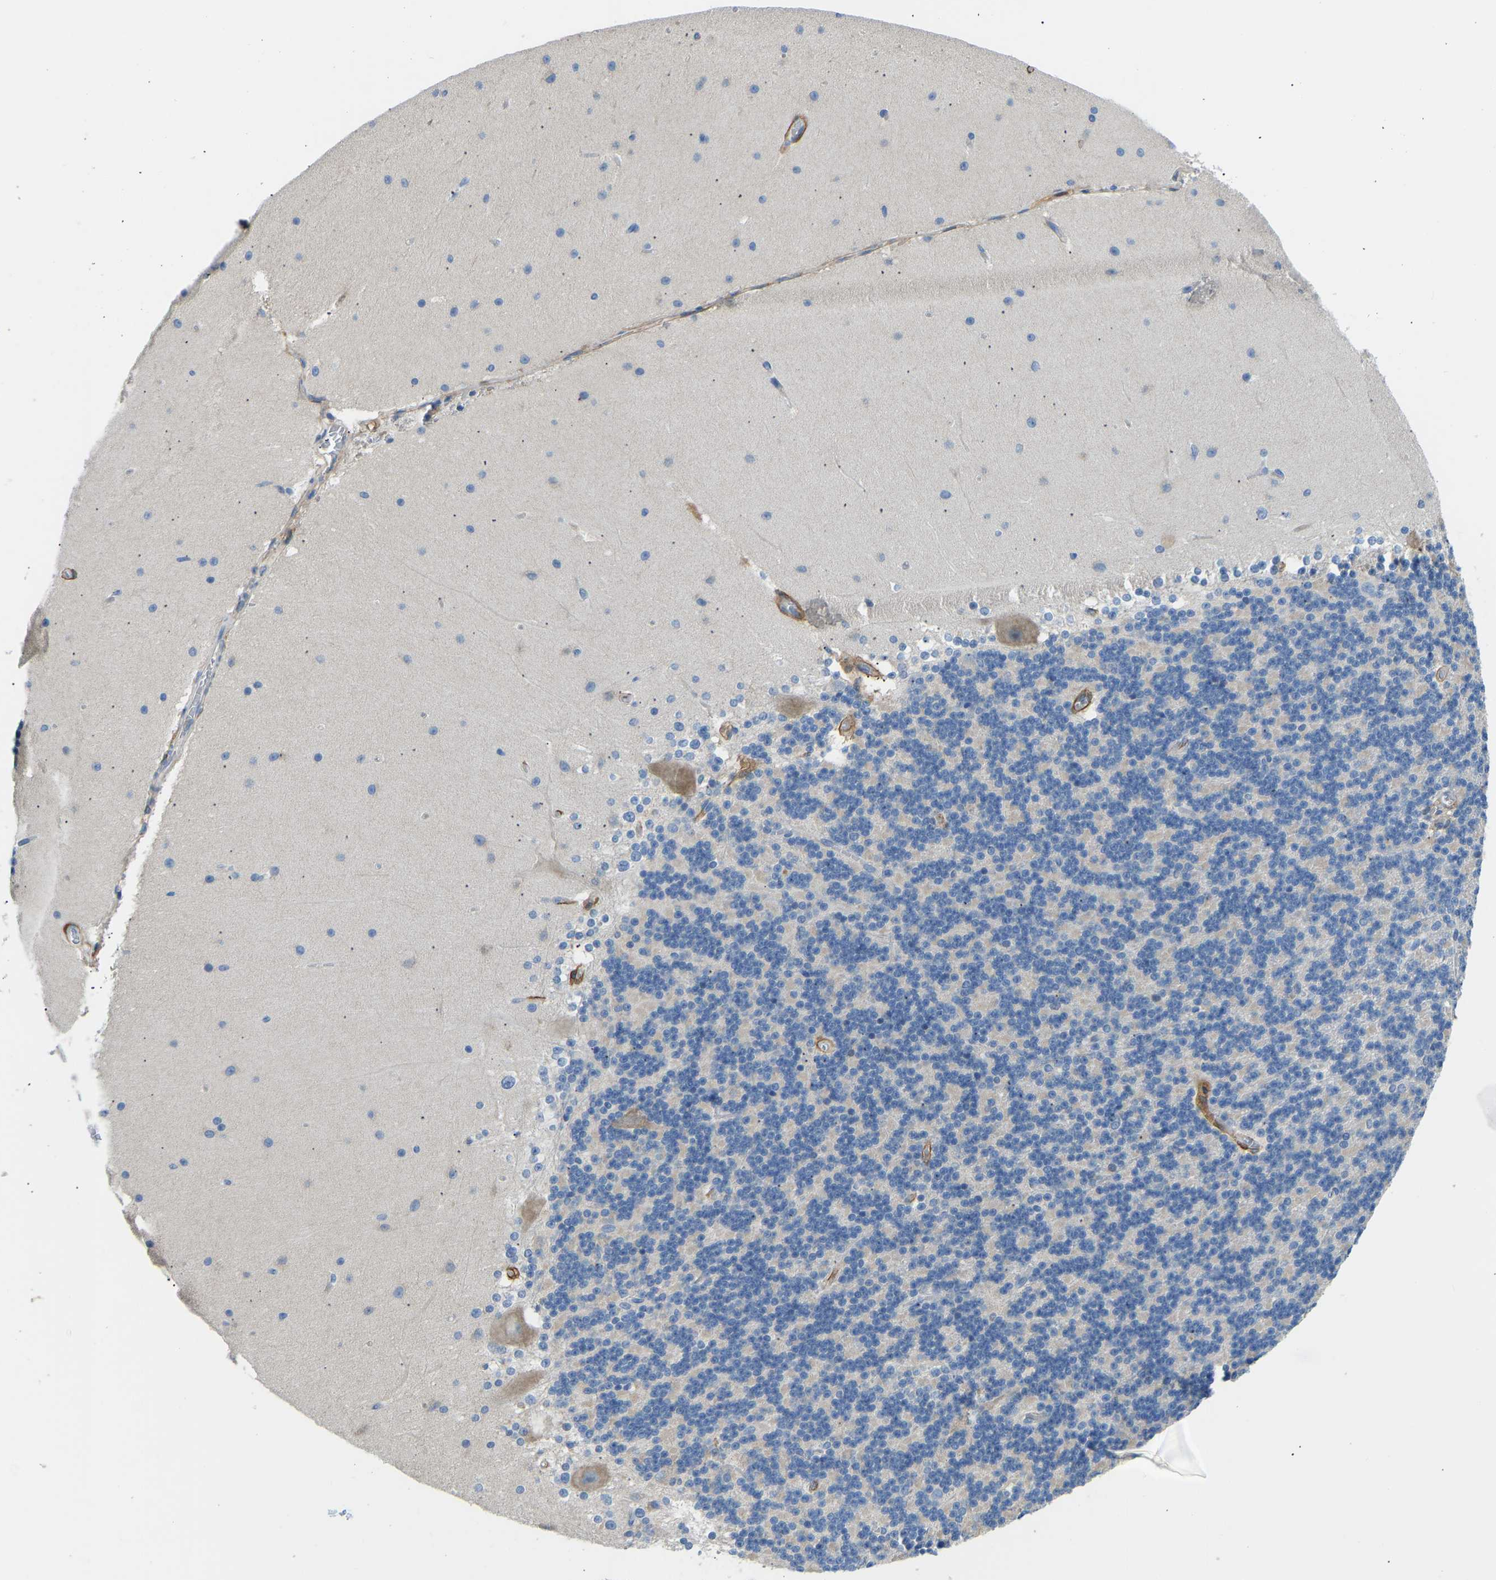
{"staining": {"intensity": "negative", "quantity": "none", "location": "none"}, "tissue": "cerebellum", "cell_type": "Cells in granular layer", "image_type": "normal", "snomed": [{"axis": "morphology", "description": "Normal tissue, NOS"}, {"axis": "topography", "description": "Cerebellum"}], "caption": "A high-resolution image shows immunohistochemistry (IHC) staining of benign cerebellum, which displays no significant expression in cells in granular layer. (DAB immunohistochemistry visualized using brightfield microscopy, high magnification).", "gene": "COL15A1", "patient": {"sex": "female", "age": 19}}